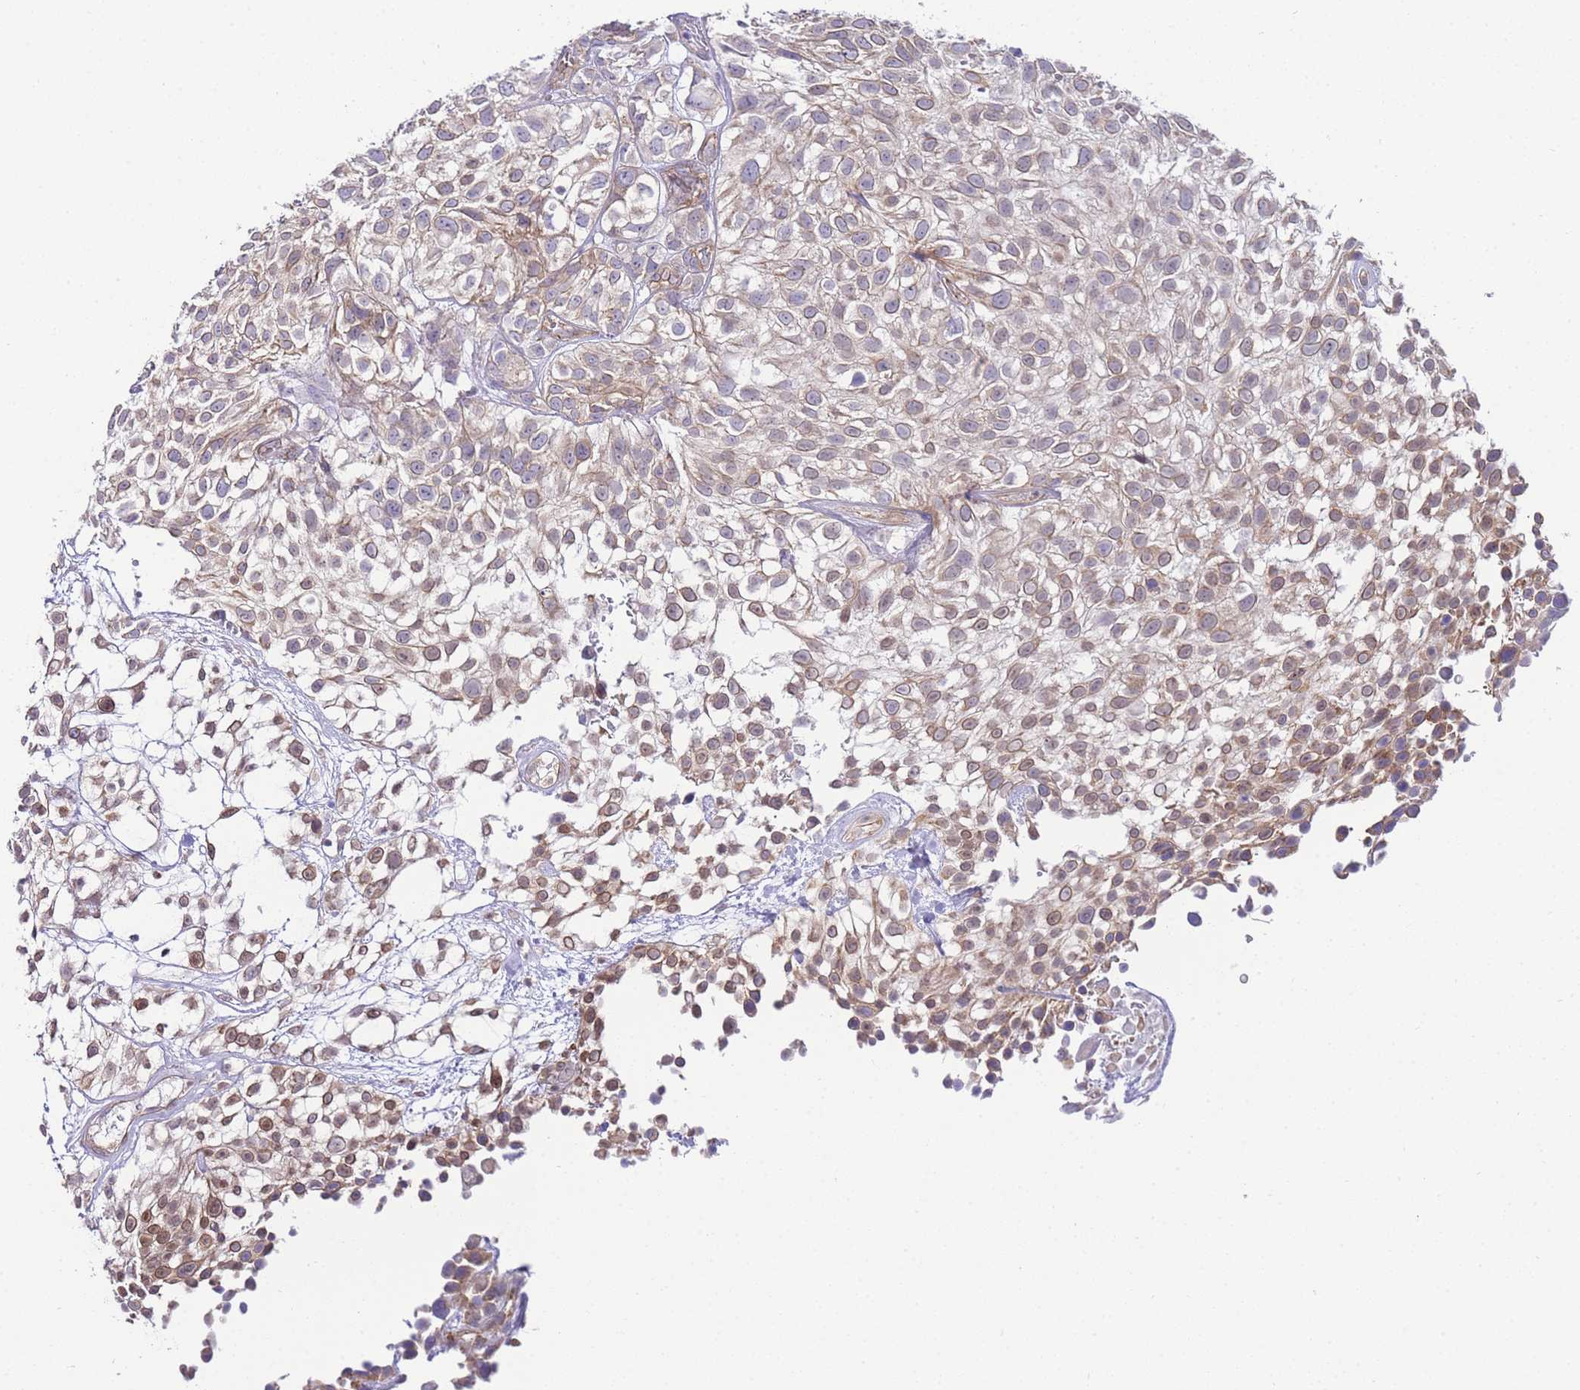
{"staining": {"intensity": "weak", "quantity": "25%-75%", "location": "cytoplasmic/membranous"}, "tissue": "urothelial cancer", "cell_type": "Tumor cells", "image_type": "cancer", "snomed": [{"axis": "morphology", "description": "Urothelial carcinoma, High grade"}, {"axis": "topography", "description": "Urinary bladder"}], "caption": "High-power microscopy captured an immunohistochemistry (IHC) image of urothelial carcinoma (high-grade), revealing weak cytoplasmic/membranous positivity in approximately 25%-75% of tumor cells.", "gene": "PDCD7", "patient": {"sex": "male", "age": 56}}